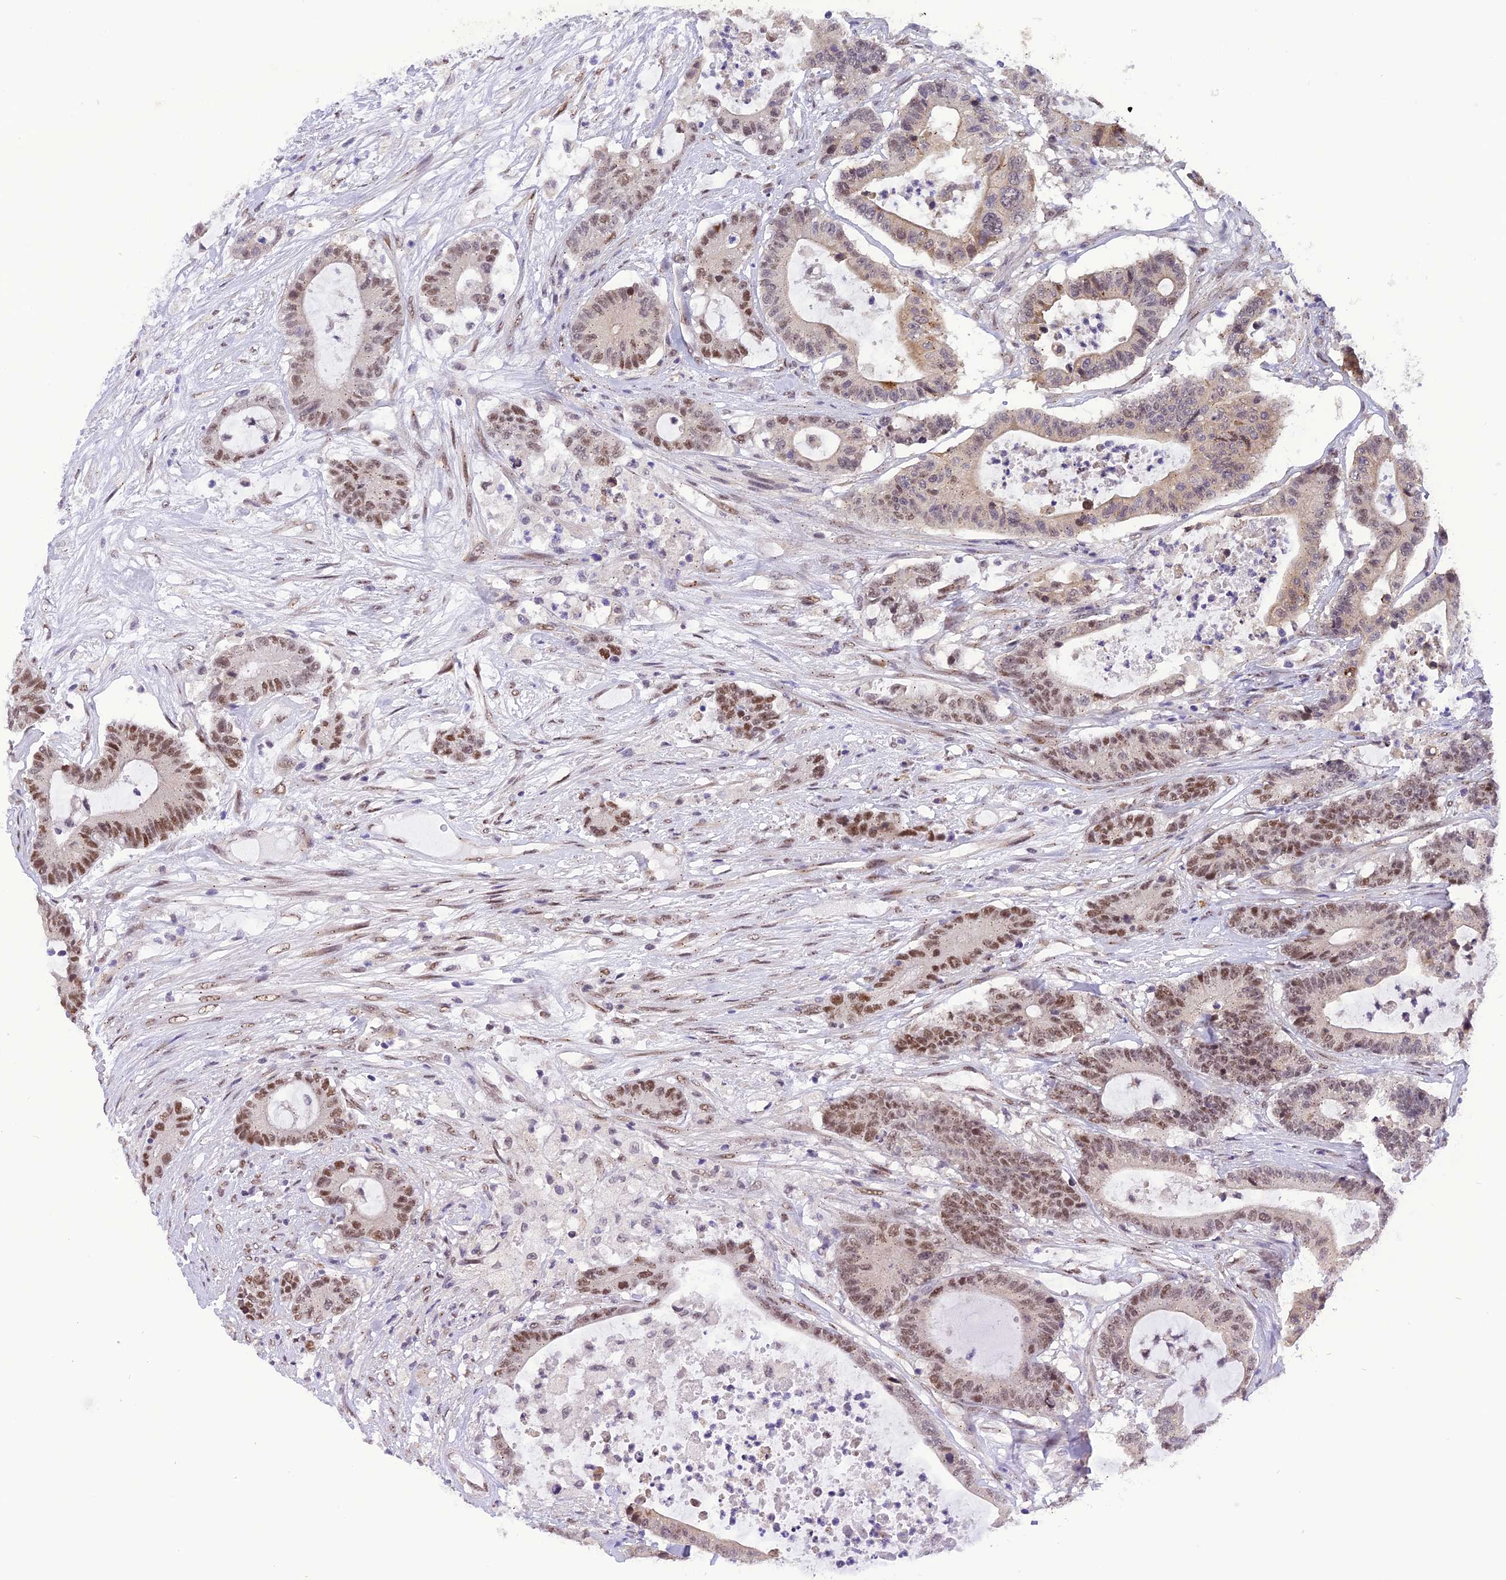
{"staining": {"intensity": "moderate", "quantity": ">75%", "location": "nuclear"}, "tissue": "colorectal cancer", "cell_type": "Tumor cells", "image_type": "cancer", "snomed": [{"axis": "morphology", "description": "Adenocarcinoma, NOS"}, {"axis": "topography", "description": "Colon"}], "caption": "Colorectal adenocarcinoma tissue demonstrates moderate nuclear positivity in approximately >75% of tumor cells, visualized by immunohistochemistry.", "gene": "IRF2BP1", "patient": {"sex": "female", "age": 84}}